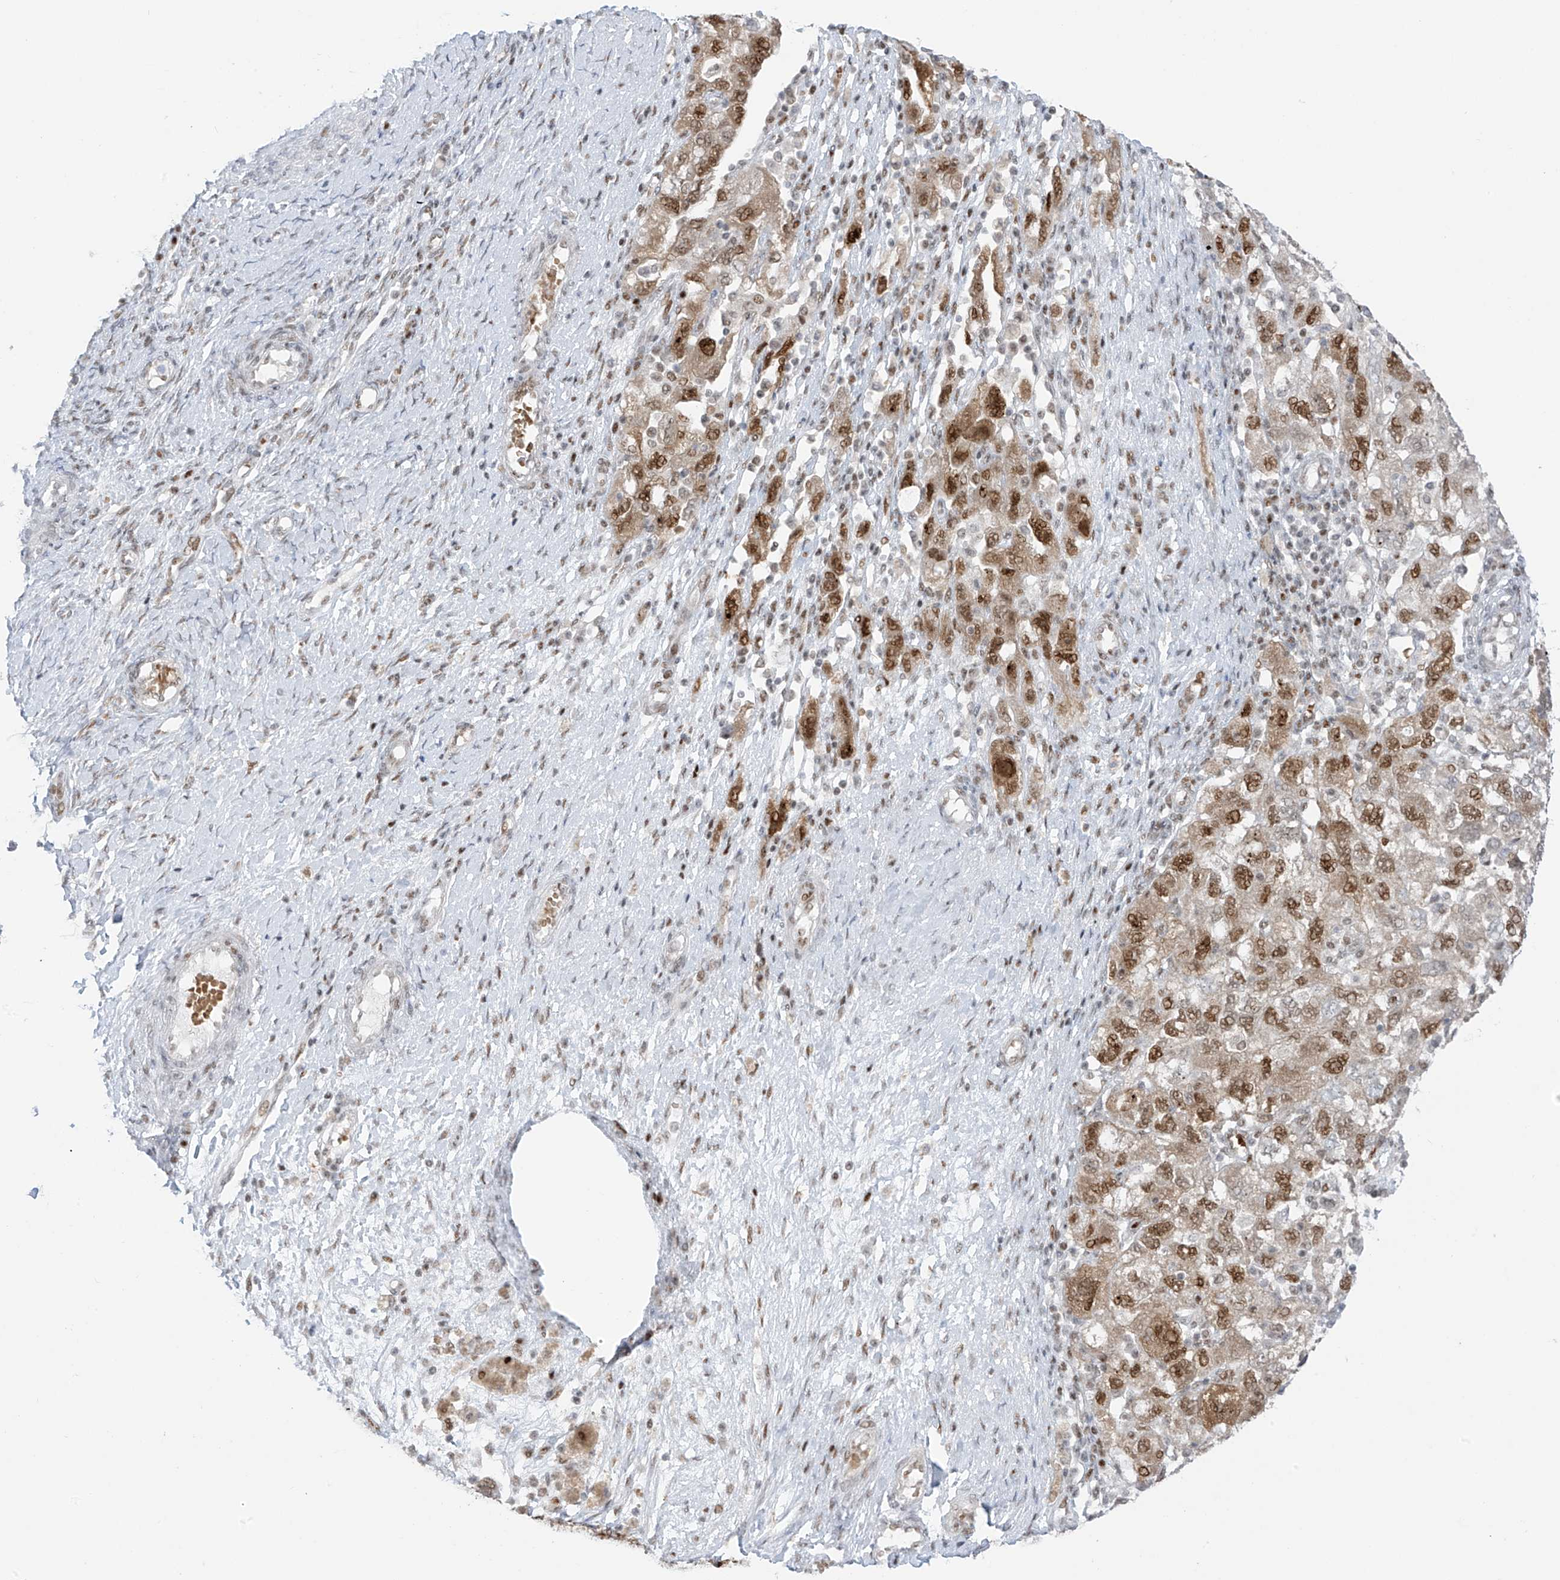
{"staining": {"intensity": "strong", "quantity": "25%-75%", "location": "nuclear"}, "tissue": "ovarian cancer", "cell_type": "Tumor cells", "image_type": "cancer", "snomed": [{"axis": "morphology", "description": "Carcinoma, NOS"}, {"axis": "morphology", "description": "Cystadenocarcinoma, serous, NOS"}, {"axis": "topography", "description": "Ovary"}], "caption": "DAB immunohistochemical staining of ovarian cancer (serous cystadenocarcinoma) reveals strong nuclear protein staining in about 25%-75% of tumor cells.", "gene": "ZCWPW2", "patient": {"sex": "female", "age": 69}}